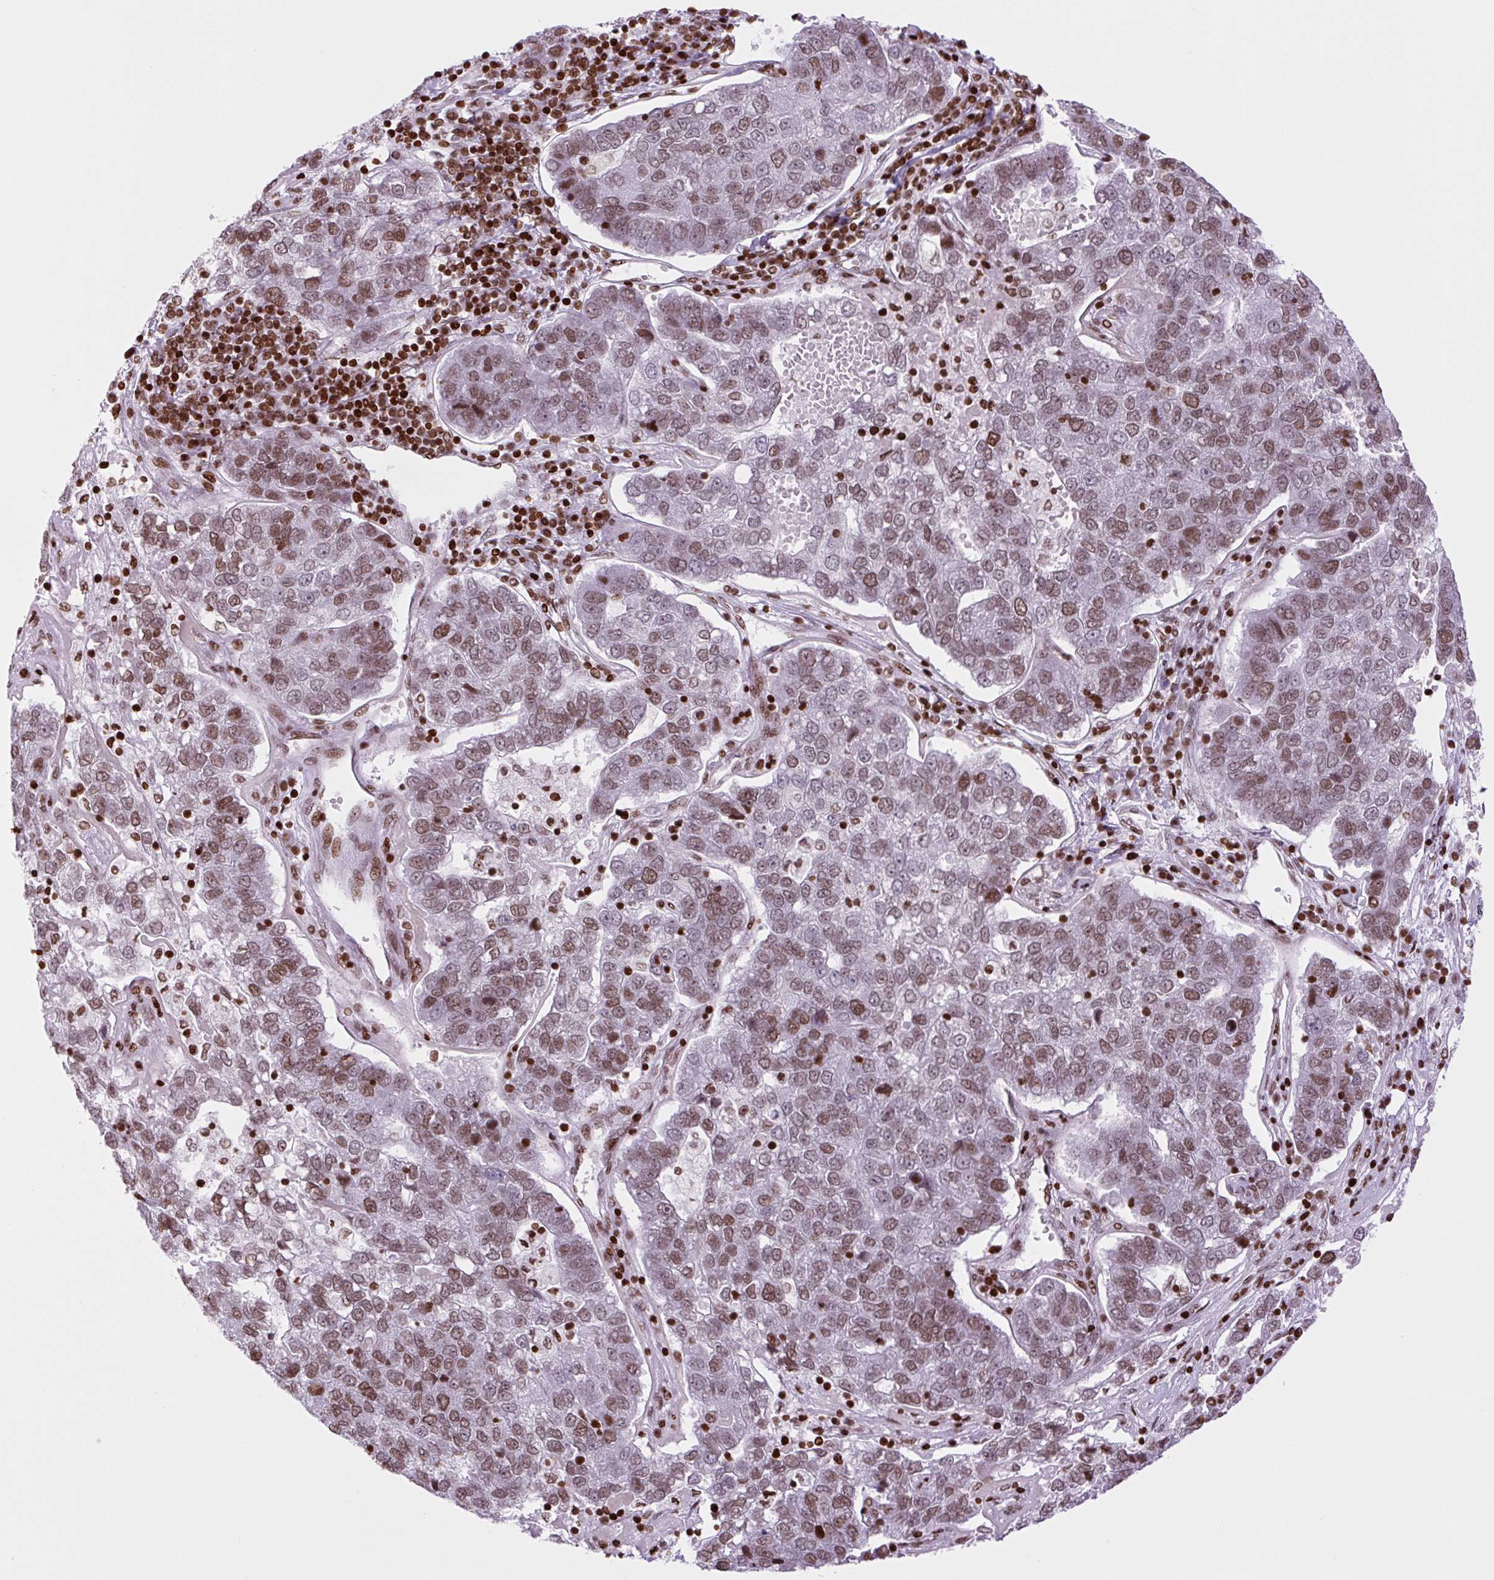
{"staining": {"intensity": "moderate", "quantity": ">75%", "location": "nuclear"}, "tissue": "pancreatic cancer", "cell_type": "Tumor cells", "image_type": "cancer", "snomed": [{"axis": "morphology", "description": "Adenocarcinoma, NOS"}, {"axis": "topography", "description": "Pancreas"}], "caption": "Human adenocarcinoma (pancreatic) stained with a protein marker reveals moderate staining in tumor cells.", "gene": "H1-3", "patient": {"sex": "female", "age": 61}}